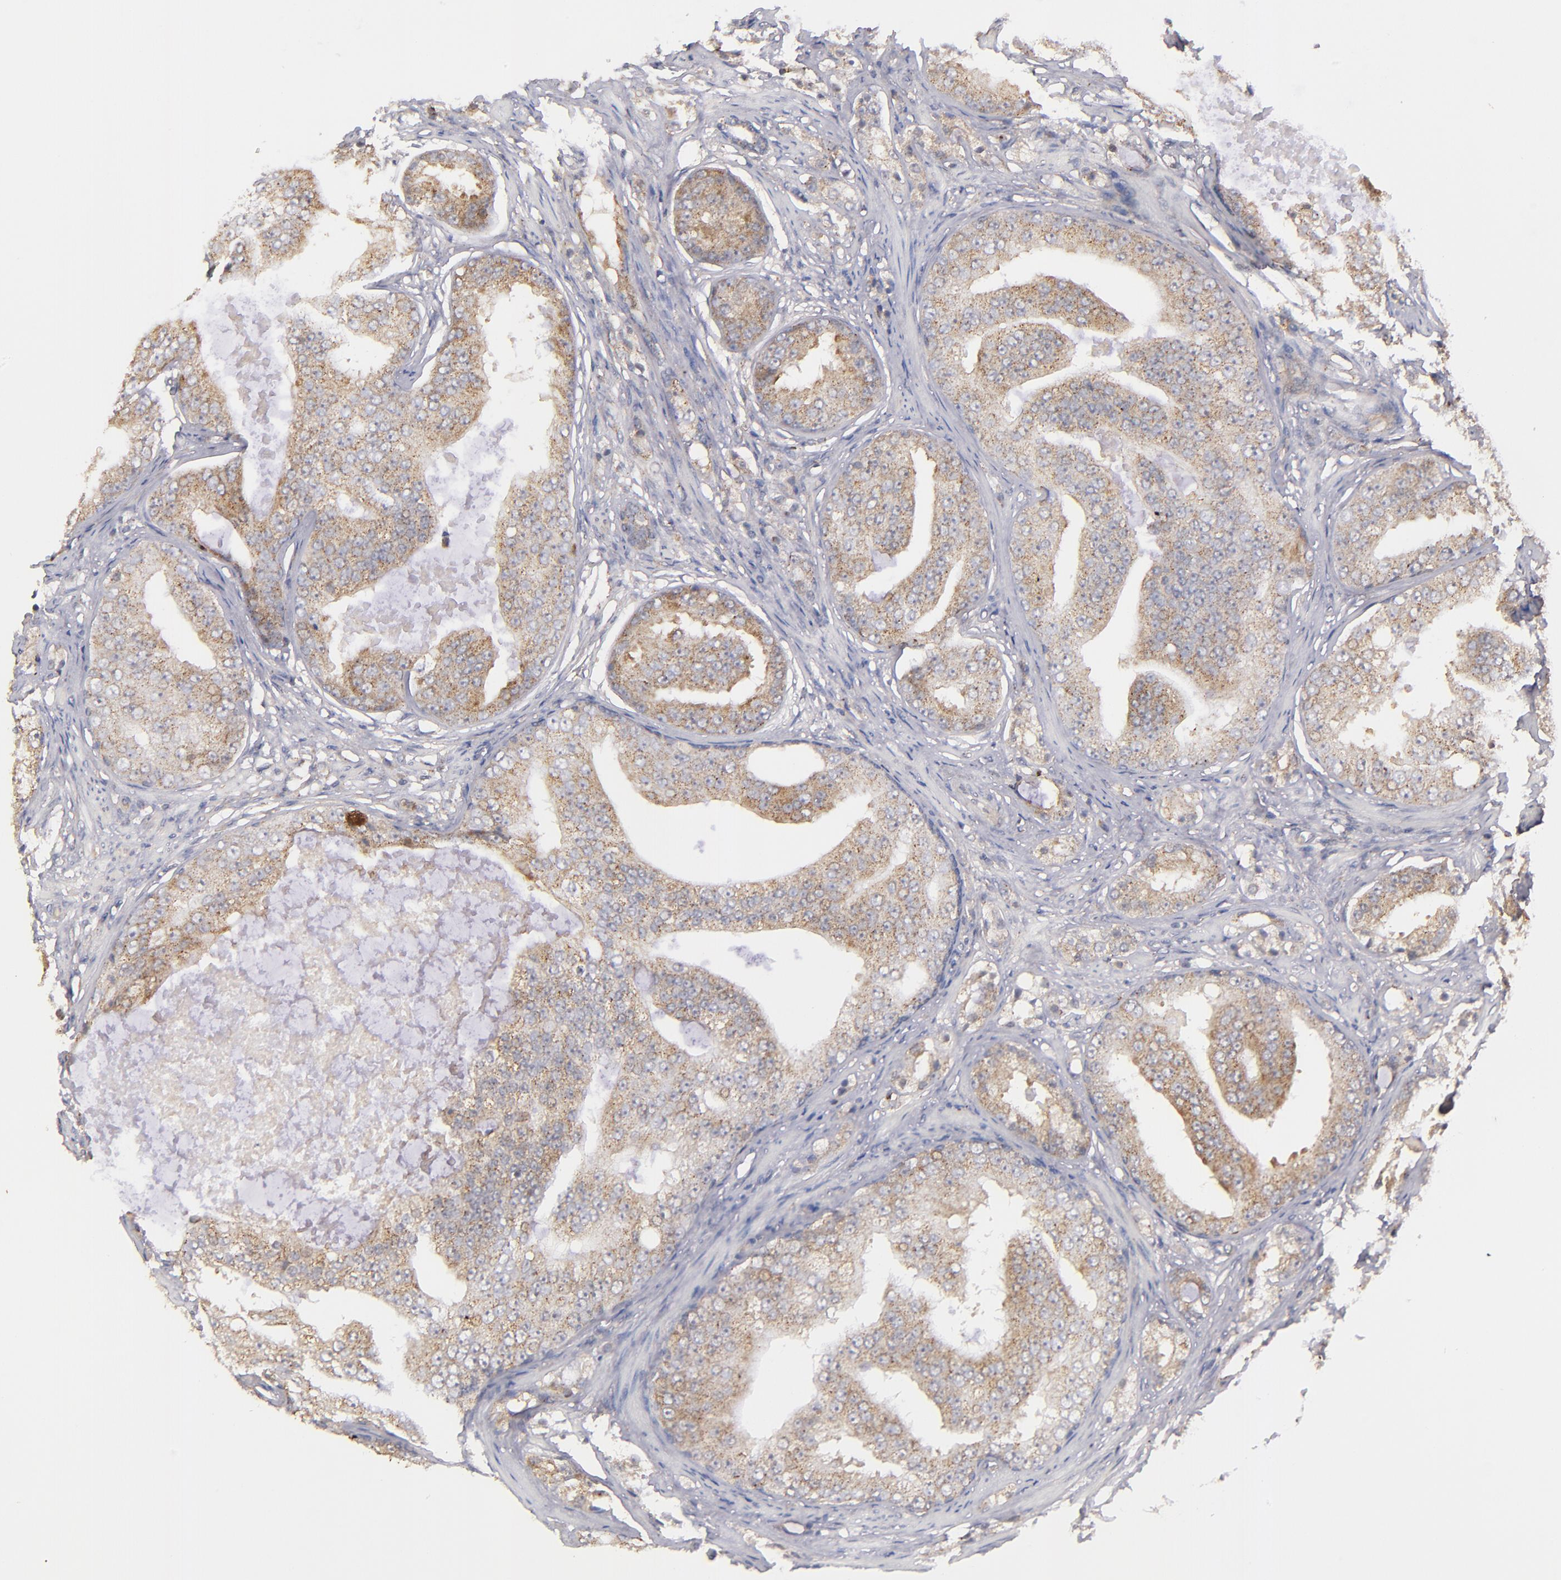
{"staining": {"intensity": "moderate", "quantity": "25%-75%", "location": "cytoplasmic/membranous"}, "tissue": "prostate cancer", "cell_type": "Tumor cells", "image_type": "cancer", "snomed": [{"axis": "morphology", "description": "Adenocarcinoma, High grade"}, {"axis": "topography", "description": "Prostate"}], "caption": "Approximately 25%-75% of tumor cells in prostate cancer (high-grade adenocarcinoma) display moderate cytoplasmic/membranous protein staining as visualized by brown immunohistochemical staining.", "gene": "ZFYVE1", "patient": {"sex": "male", "age": 68}}